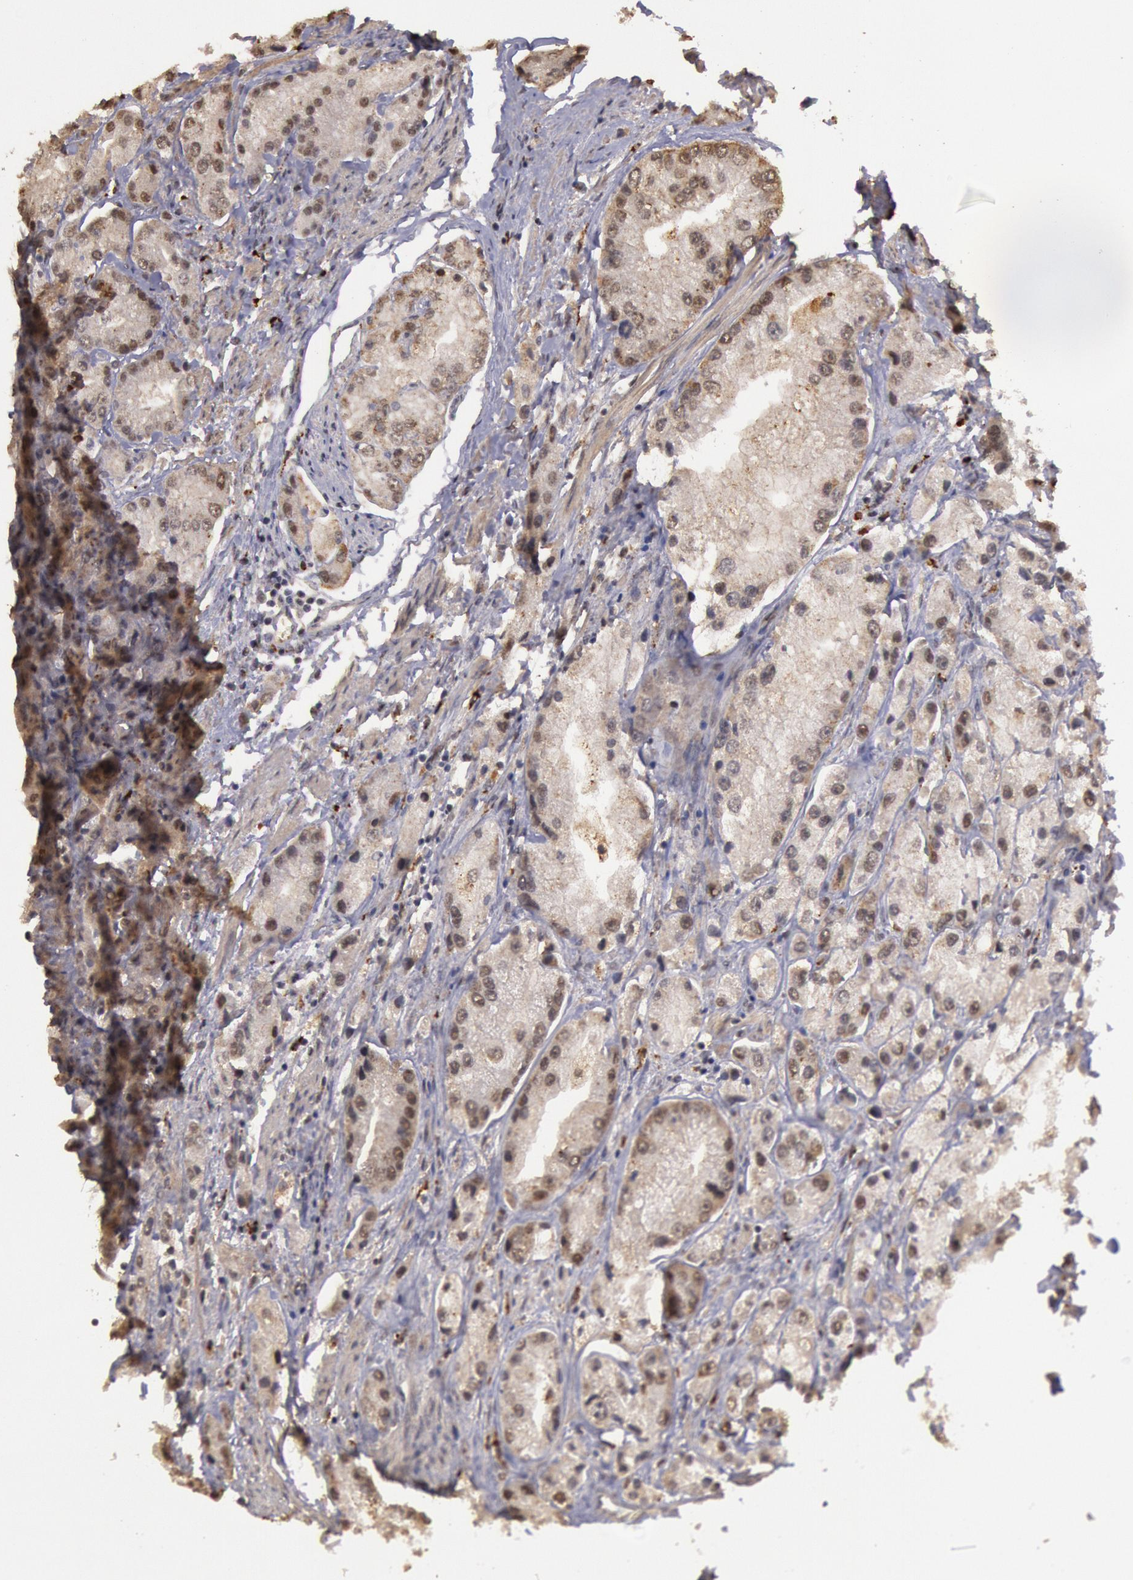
{"staining": {"intensity": "weak", "quantity": ">75%", "location": "nuclear"}, "tissue": "prostate cancer", "cell_type": "Tumor cells", "image_type": "cancer", "snomed": [{"axis": "morphology", "description": "Adenocarcinoma, Medium grade"}, {"axis": "topography", "description": "Prostate"}], "caption": "Prostate cancer stained with a brown dye demonstrates weak nuclear positive staining in approximately >75% of tumor cells.", "gene": "LIG4", "patient": {"sex": "male", "age": 72}}